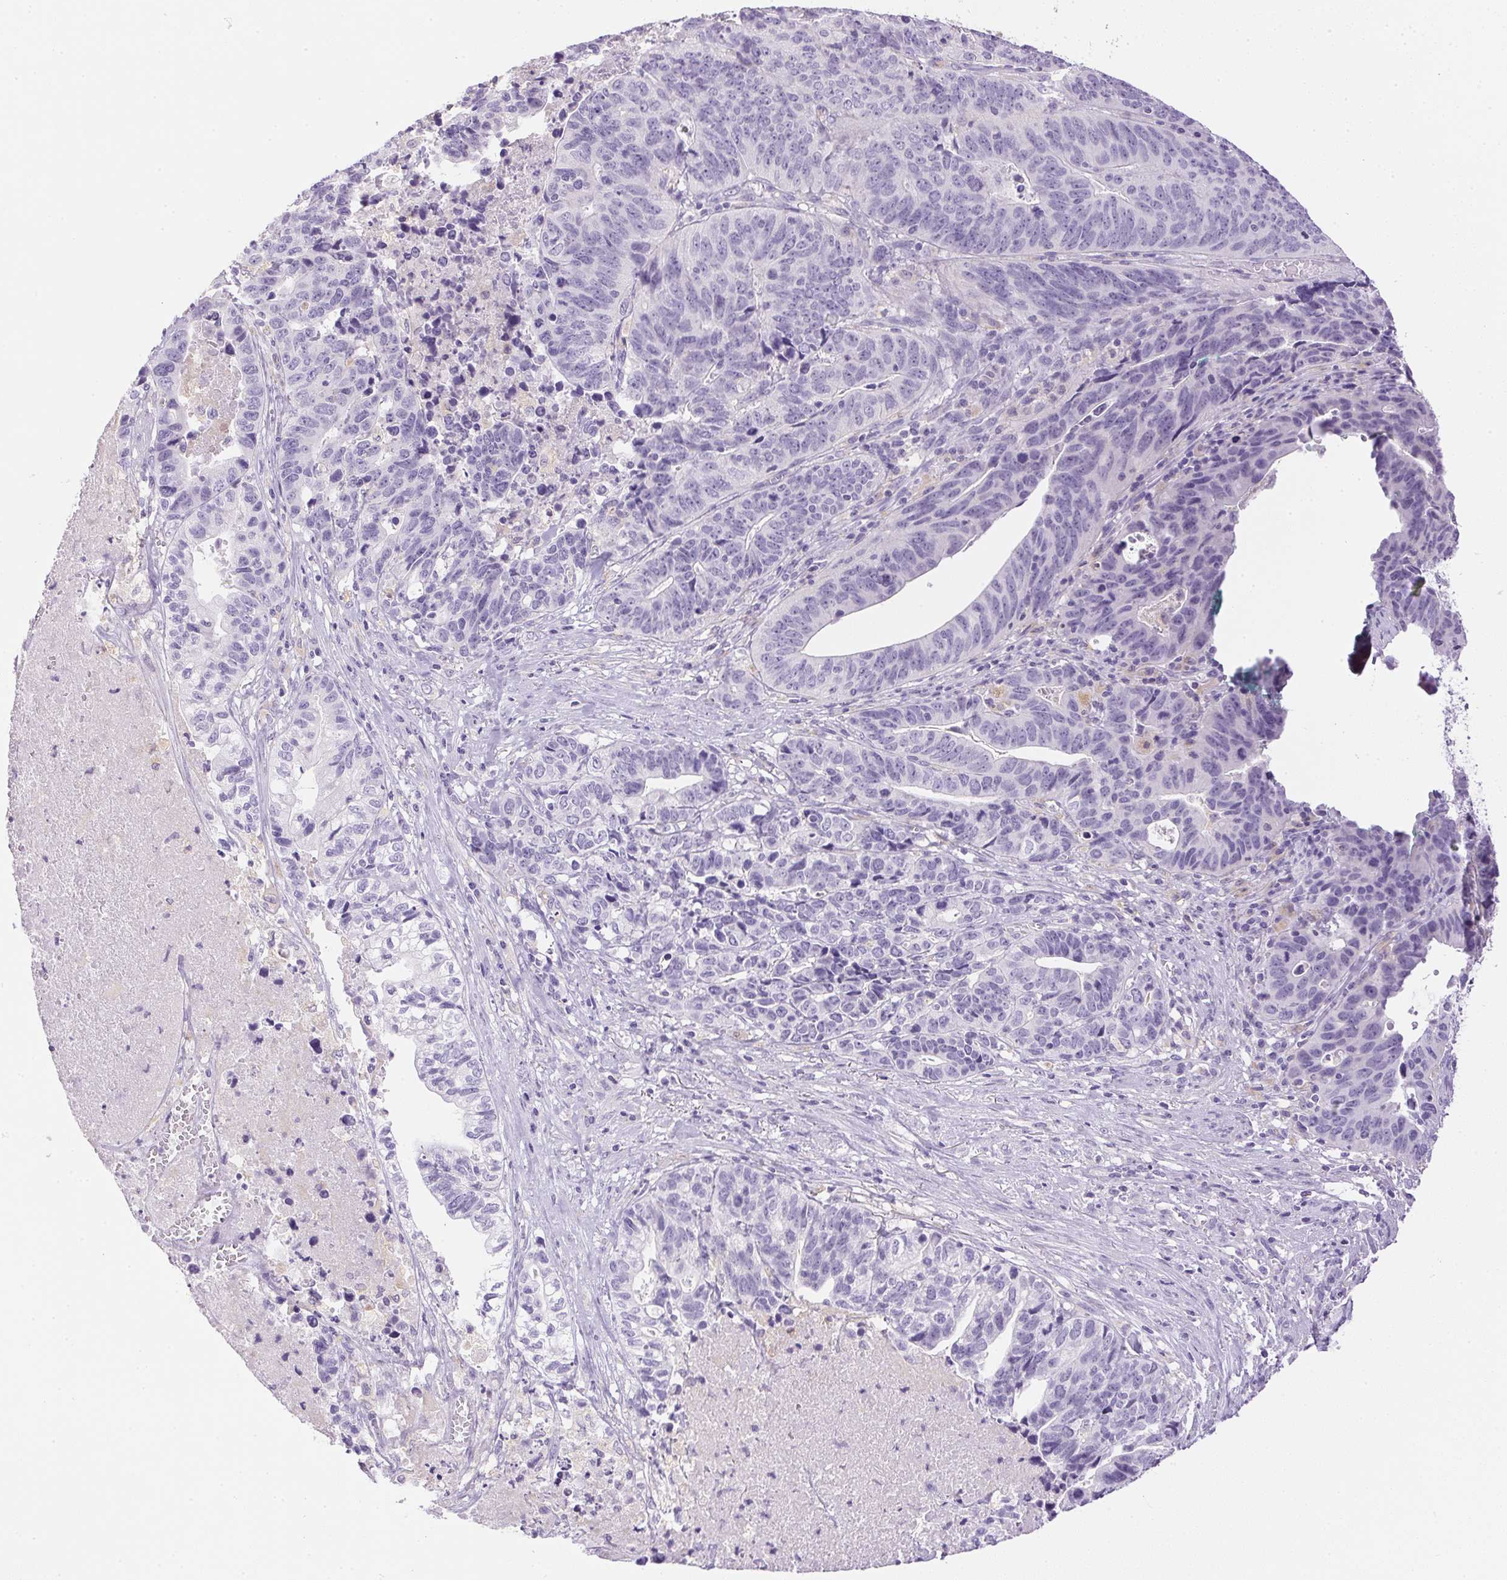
{"staining": {"intensity": "negative", "quantity": "none", "location": "none"}, "tissue": "stomach cancer", "cell_type": "Tumor cells", "image_type": "cancer", "snomed": [{"axis": "morphology", "description": "Adenocarcinoma, NOS"}, {"axis": "topography", "description": "Stomach, upper"}], "caption": "Image shows no protein staining in tumor cells of stomach cancer (adenocarcinoma) tissue.", "gene": "ATP6V1G3", "patient": {"sex": "female", "age": 67}}